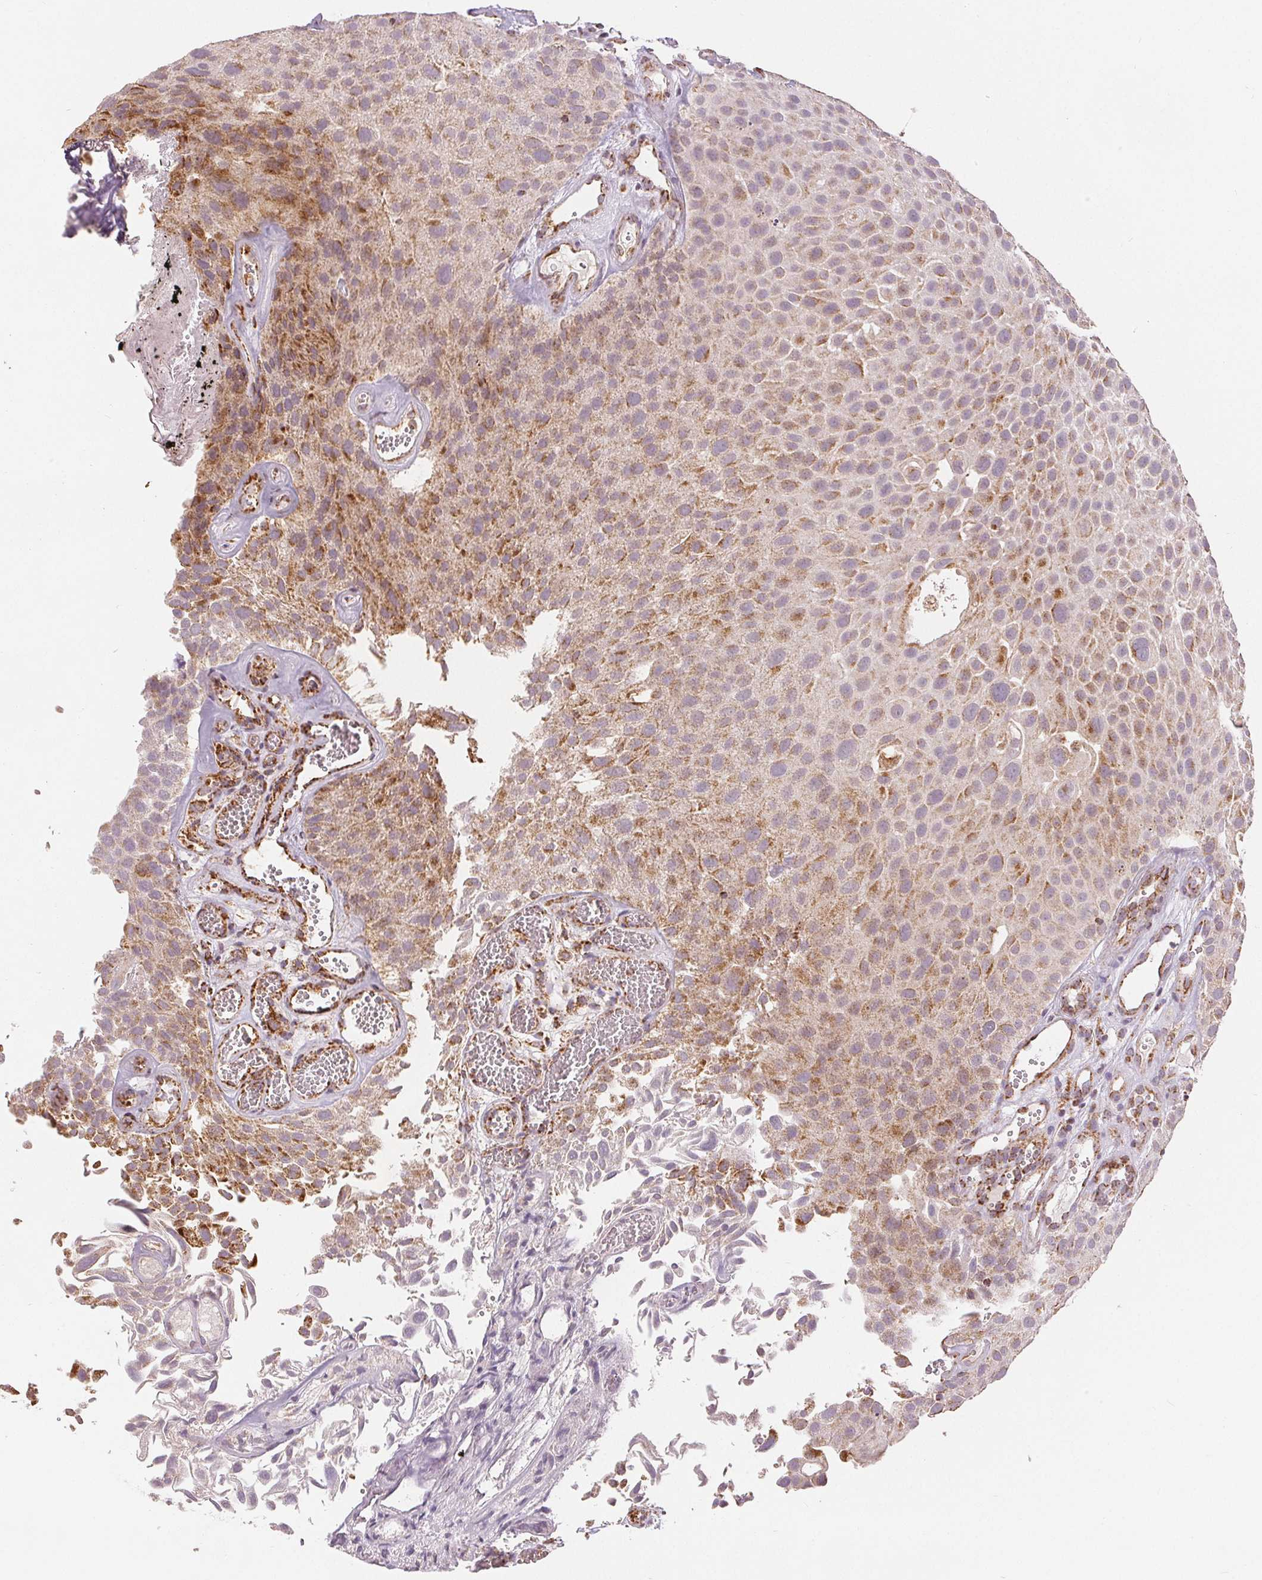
{"staining": {"intensity": "moderate", "quantity": "25%-75%", "location": "cytoplasmic/membranous"}, "tissue": "urothelial cancer", "cell_type": "Tumor cells", "image_type": "cancer", "snomed": [{"axis": "morphology", "description": "Urothelial carcinoma, Low grade"}, {"axis": "topography", "description": "Urinary bladder"}], "caption": "An image of urothelial cancer stained for a protein reveals moderate cytoplasmic/membranous brown staining in tumor cells.", "gene": "SDHB", "patient": {"sex": "male", "age": 72}}